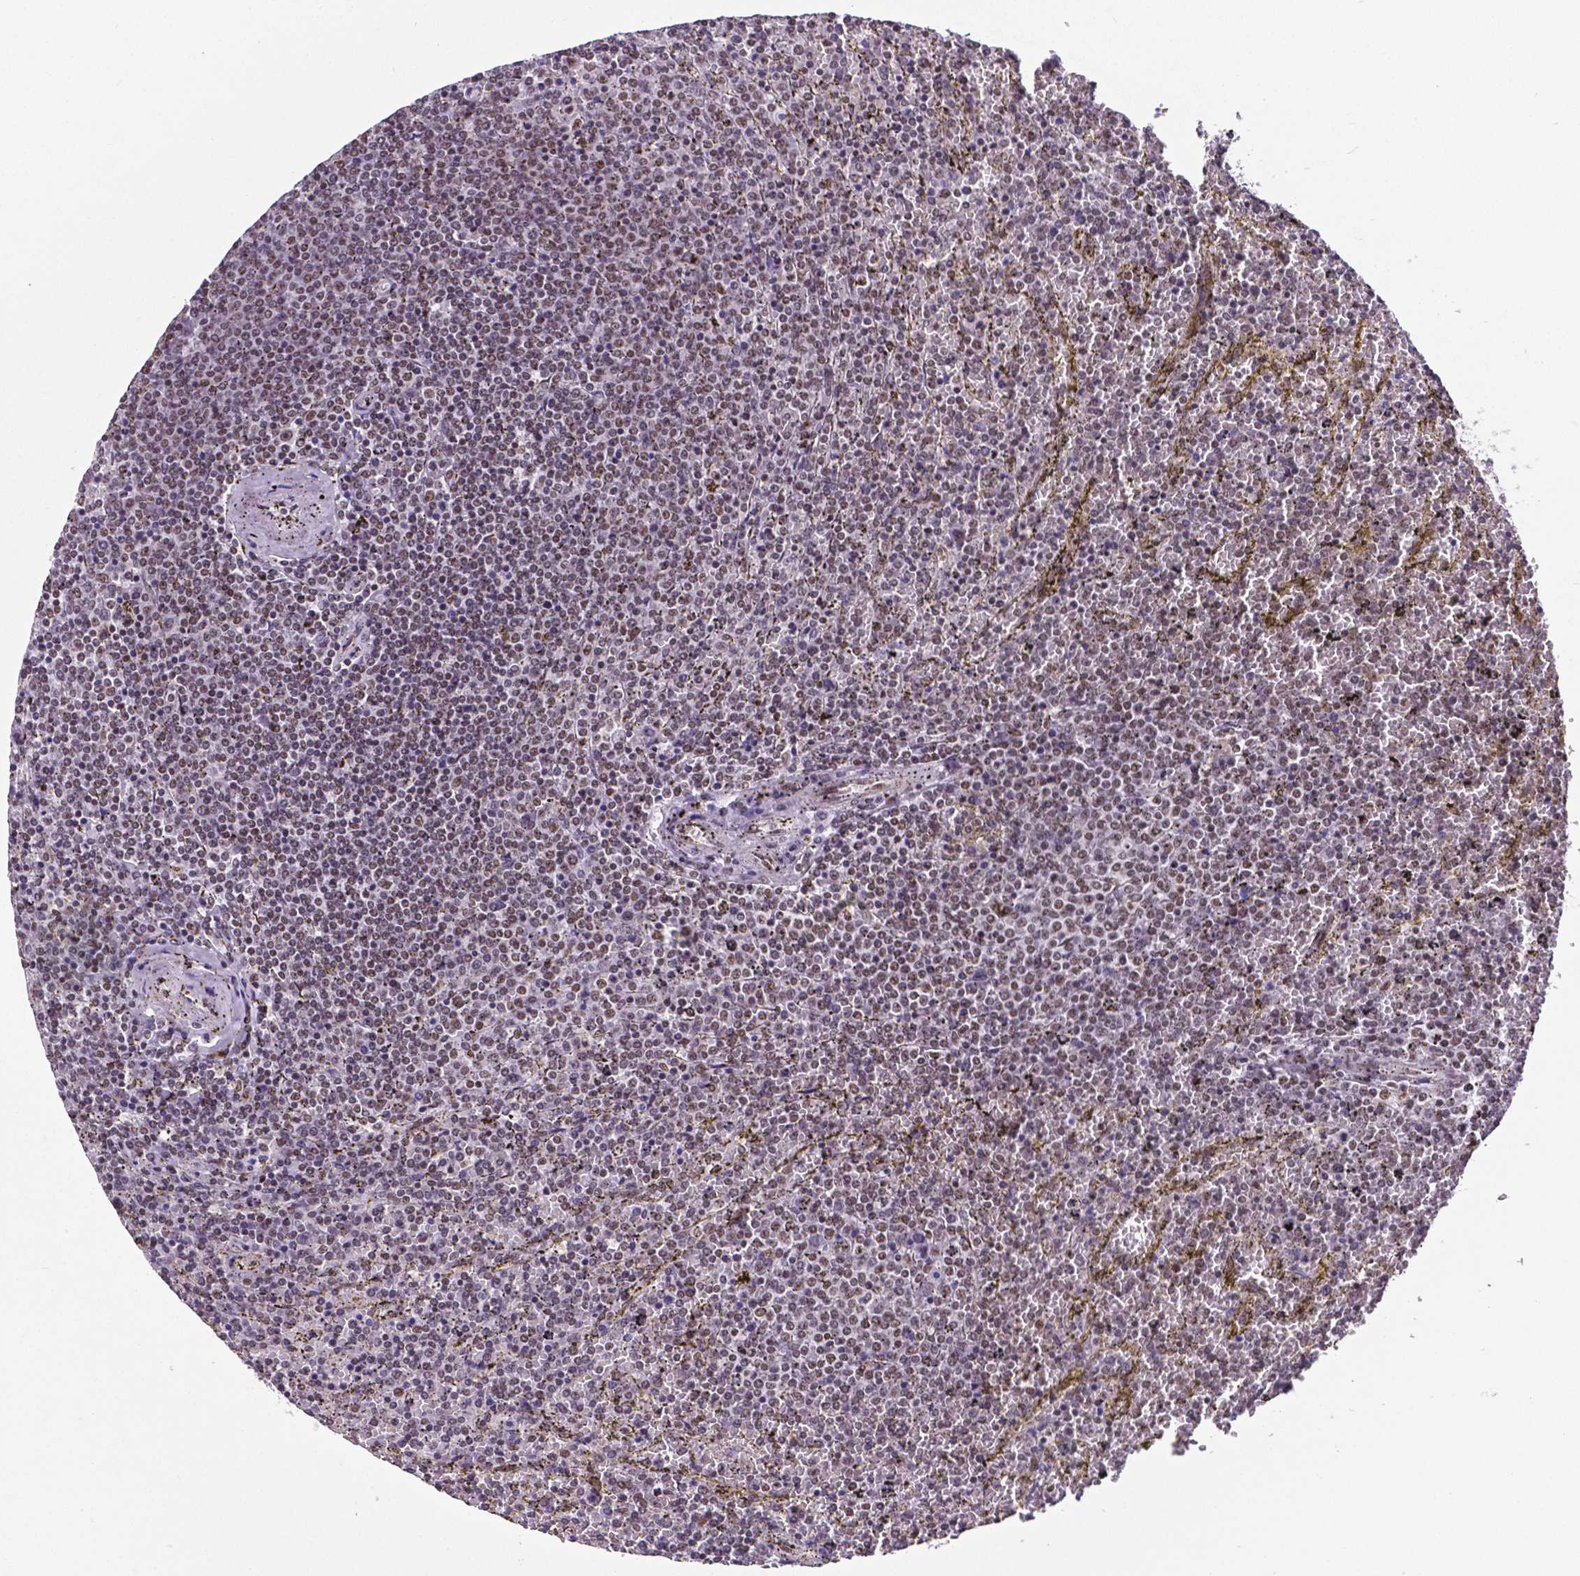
{"staining": {"intensity": "weak", "quantity": "<25%", "location": "nuclear"}, "tissue": "lymphoma", "cell_type": "Tumor cells", "image_type": "cancer", "snomed": [{"axis": "morphology", "description": "Malignant lymphoma, non-Hodgkin's type, Low grade"}, {"axis": "topography", "description": "Spleen"}], "caption": "Image shows no protein positivity in tumor cells of lymphoma tissue. The staining is performed using DAB (3,3'-diaminobenzidine) brown chromogen with nuclei counter-stained in using hematoxylin.", "gene": "REST", "patient": {"sex": "female", "age": 77}}